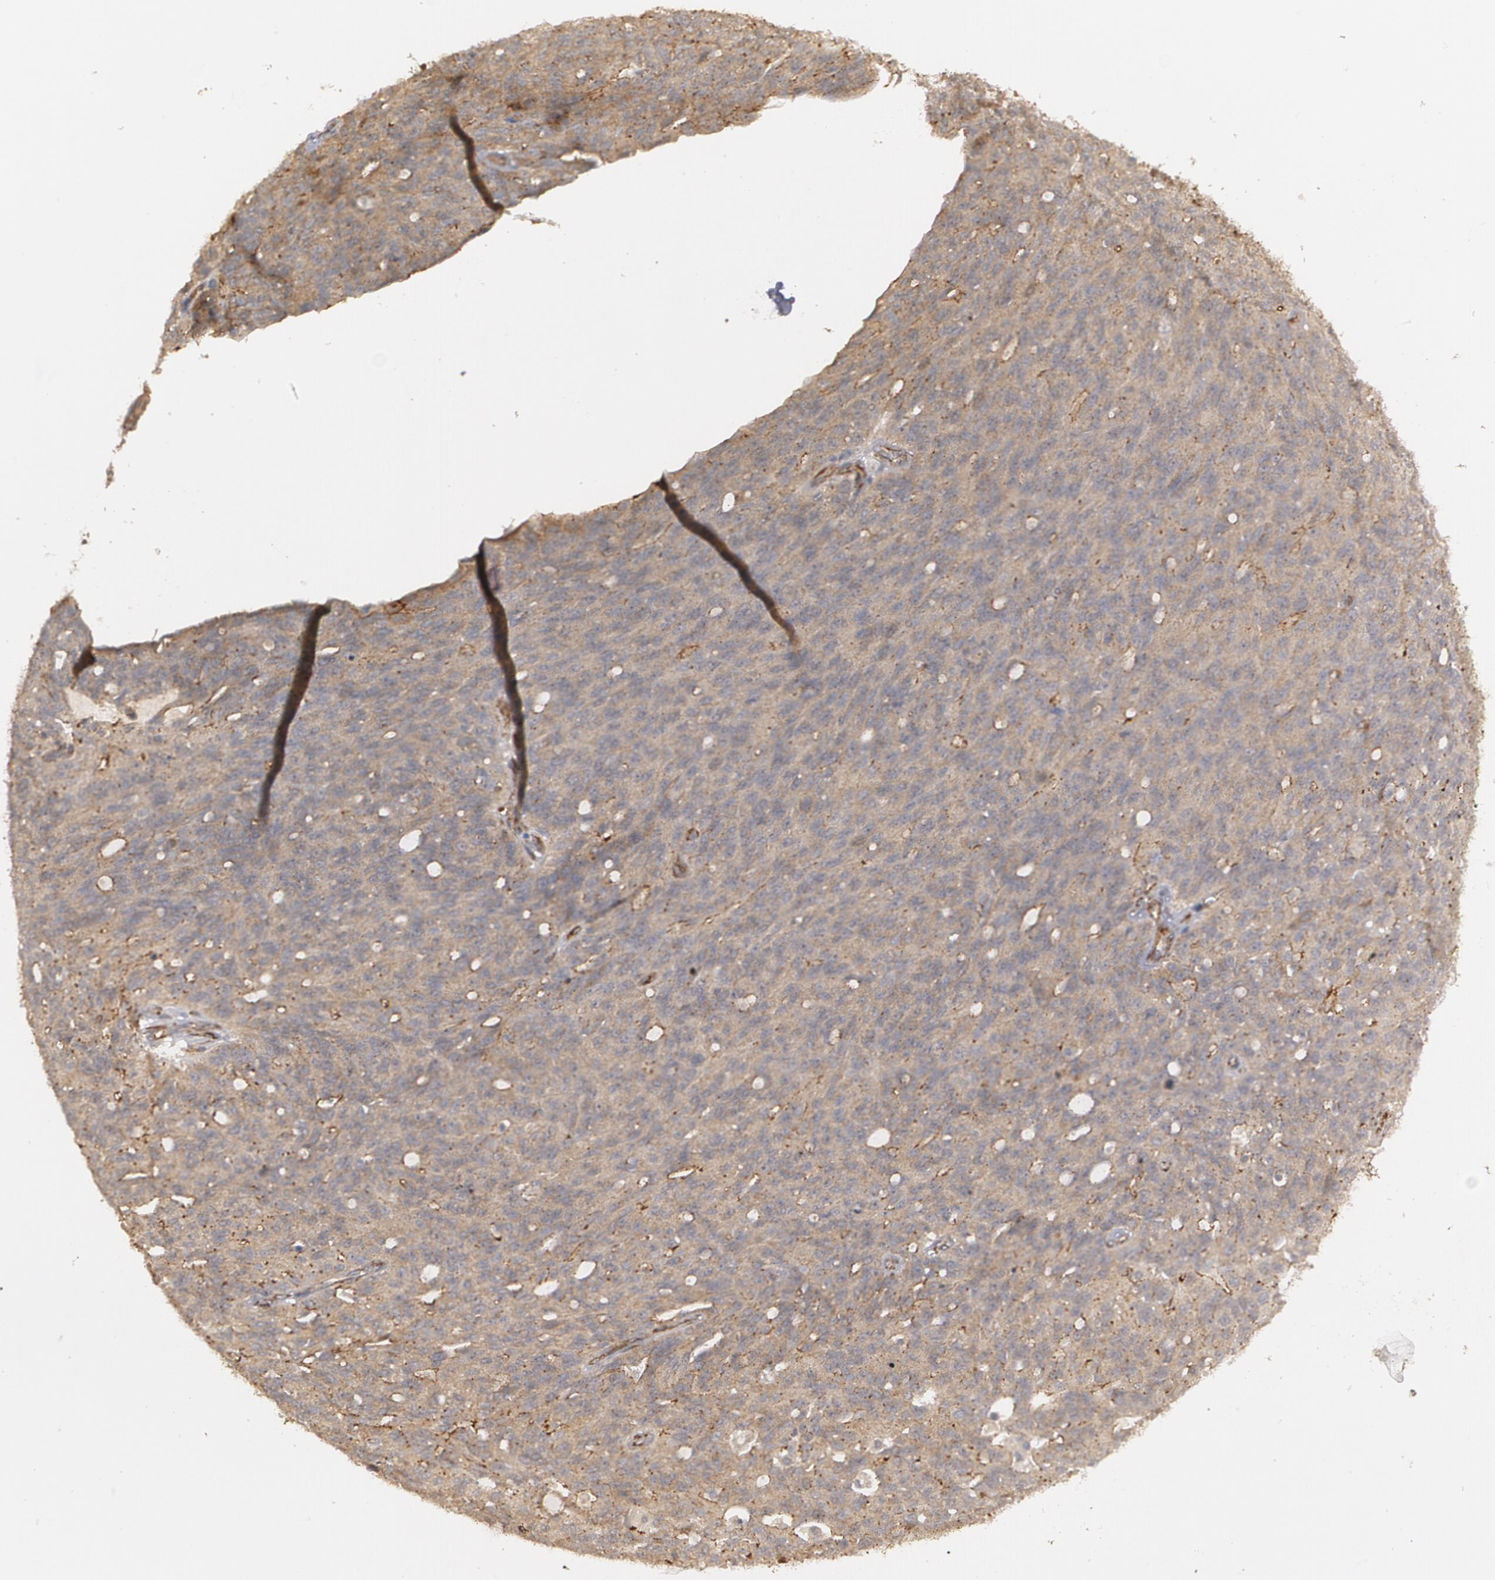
{"staining": {"intensity": "moderate", "quantity": ">75%", "location": "cytoplasmic/membranous"}, "tissue": "ovarian cancer", "cell_type": "Tumor cells", "image_type": "cancer", "snomed": [{"axis": "morphology", "description": "Carcinoma, endometroid"}, {"axis": "topography", "description": "Ovary"}], "caption": "Ovarian cancer stained with DAB (3,3'-diaminobenzidine) IHC reveals medium levels of moderate cytoplasmic/membranous staining in approximately >75% of tumor cells.", "gene": "TJP1", "patient": {"sex": "female", "age": 60}}